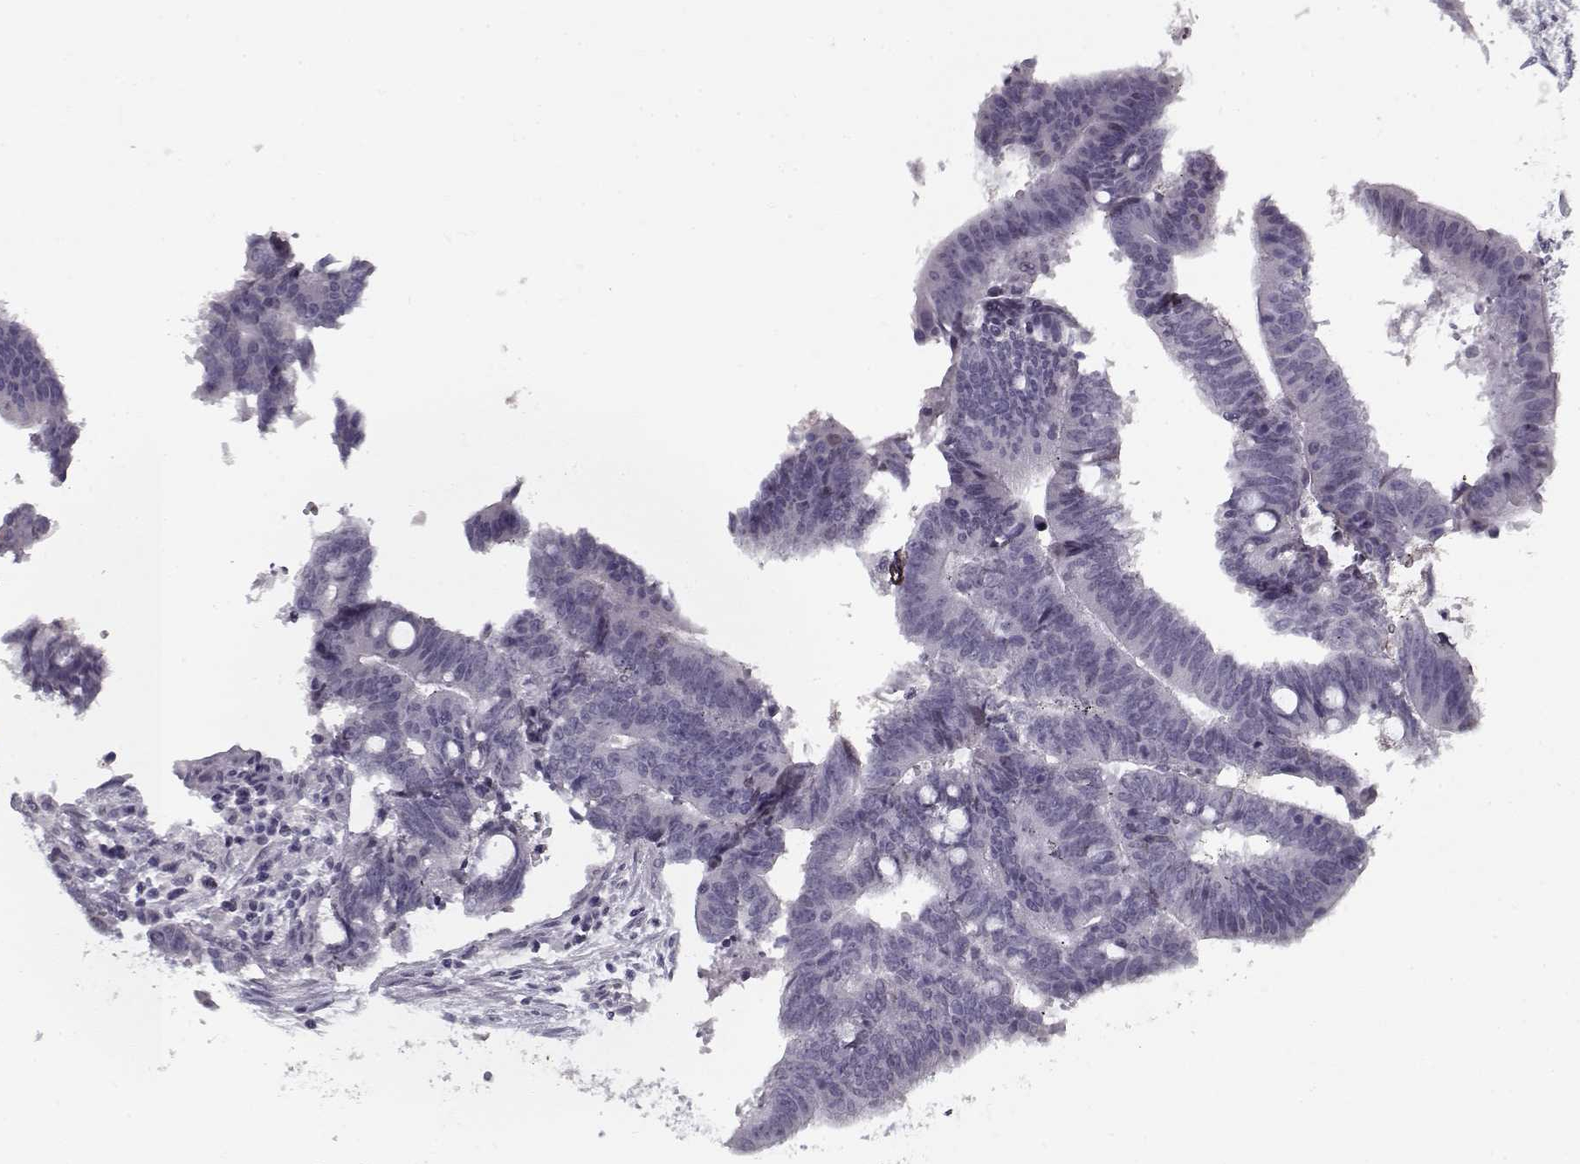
{"staining": {"intensity": "negative", "quantity": "none", "location": "none"}, "tissue": "colorectal cancer", "cell_type": "Tumor cells", "image_type": "cancer", "snomed": [{"axis": "morphology", "description": "Adenocarcinoma, NOS"}, {"axis": "topography", "description": "Colon"}], "caption": "A high-resolution histopathology image shows IHC staining of colorectal adenocarcinoma, which exhibits no significant expression in tumor cells. (DAB immunohistochemistry (IHC) with hematoxylin counter stain).", "gene": "SPACA9", "patient": {"sex": "female", "age": 43}}